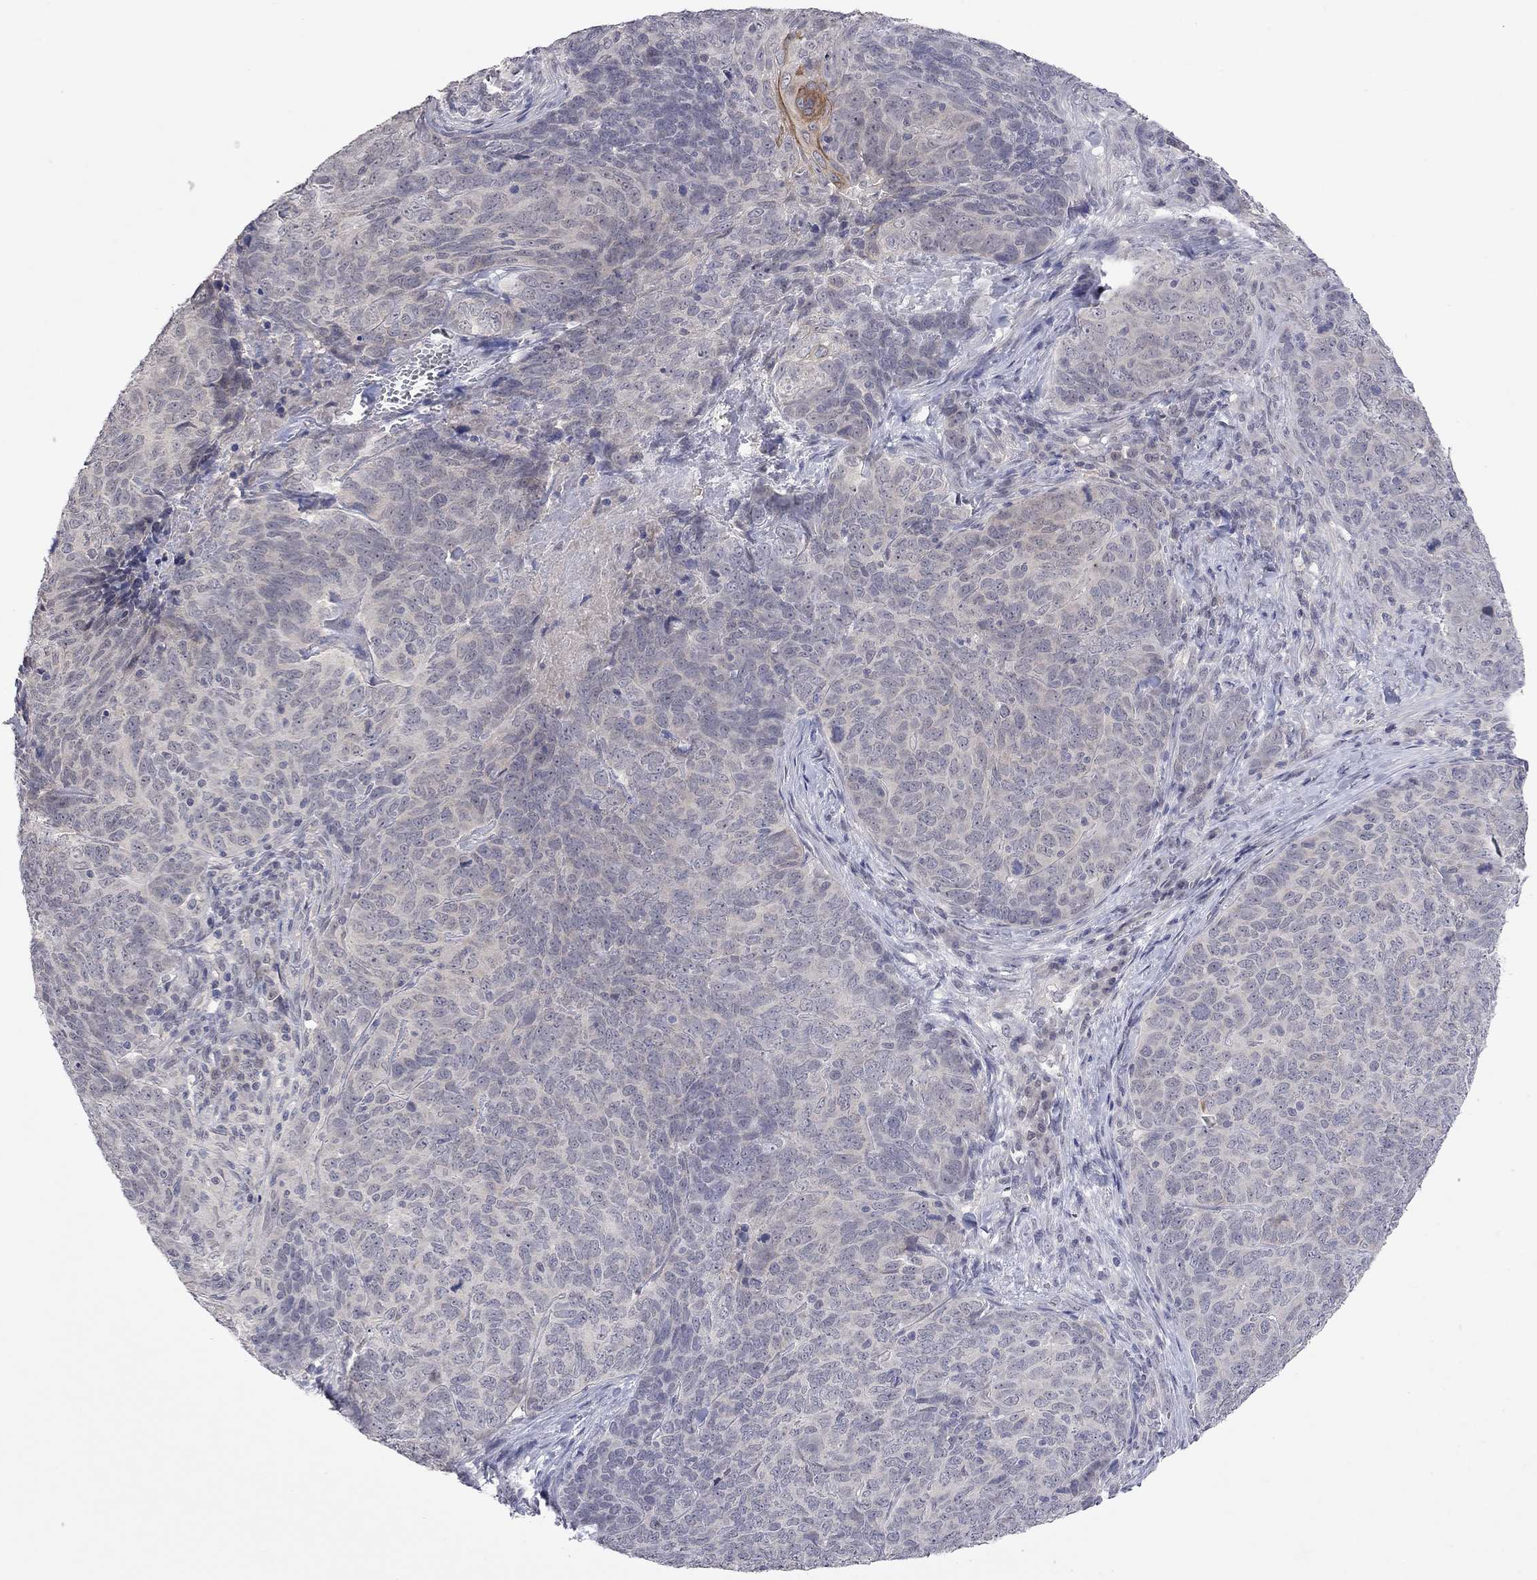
{"staining": {"intensity": "negative", "quantity": "none", "location": "none"}, "tissue": "skin cancer", "cell_type": "Tumor cells", "image_type": "cancer", "snomed": [{"axis": "morphology", "description": "Squamous cell carcinoma, NOS"}, {"axis": "topography", "description": "Skin"}, {"axis": "topography", "description": "Anal"}], "caption": "This is an immunohistochemistry micrograph of human skin cancer. There is no expression in tumor cells.", "gene": "FABP12", "patient": {"sex": "female", "age": 51}}